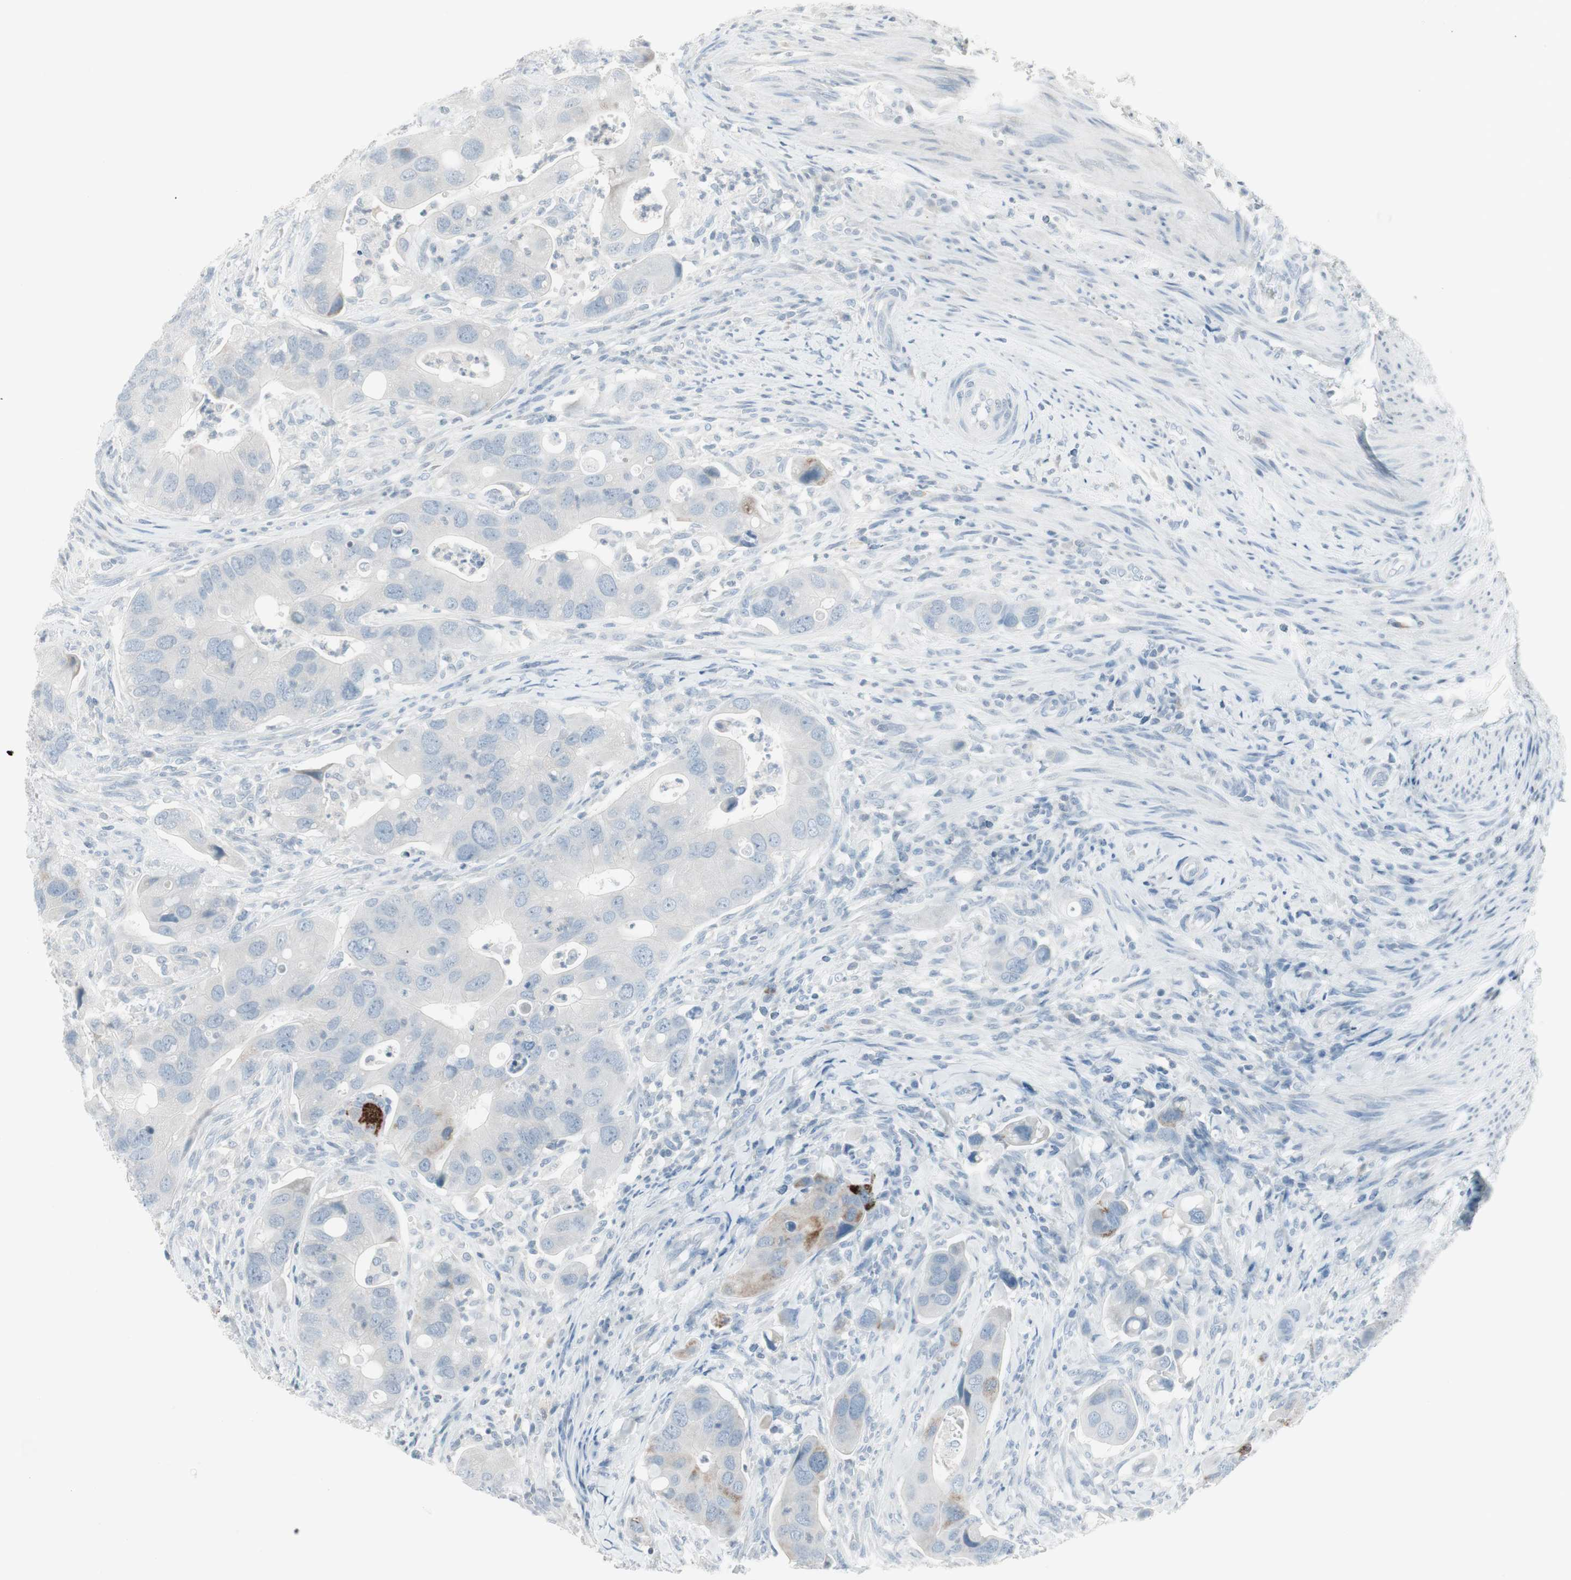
{"staining": {"intensity": "strong", "quantity": "<25%", "location": "cytoplasmic/membranous"}, "tissue": "colorectal cancer", "cell_type": "Tumor cells", "image_type": "cancer", "snomed": [{"axis": "morphology", "description": "Adenocarcinoma, NOS"}, {"axis": "topography", "description": "Rectum"}], "caption": "There is medium levels of strong cytoplasmic/membranous staining in tumor cells of colorectal cancer, as demonstrated by immunohistochemical staining (brown color).", "gene": "ARG2", "patient": {"sex": "female", "age": 57}}